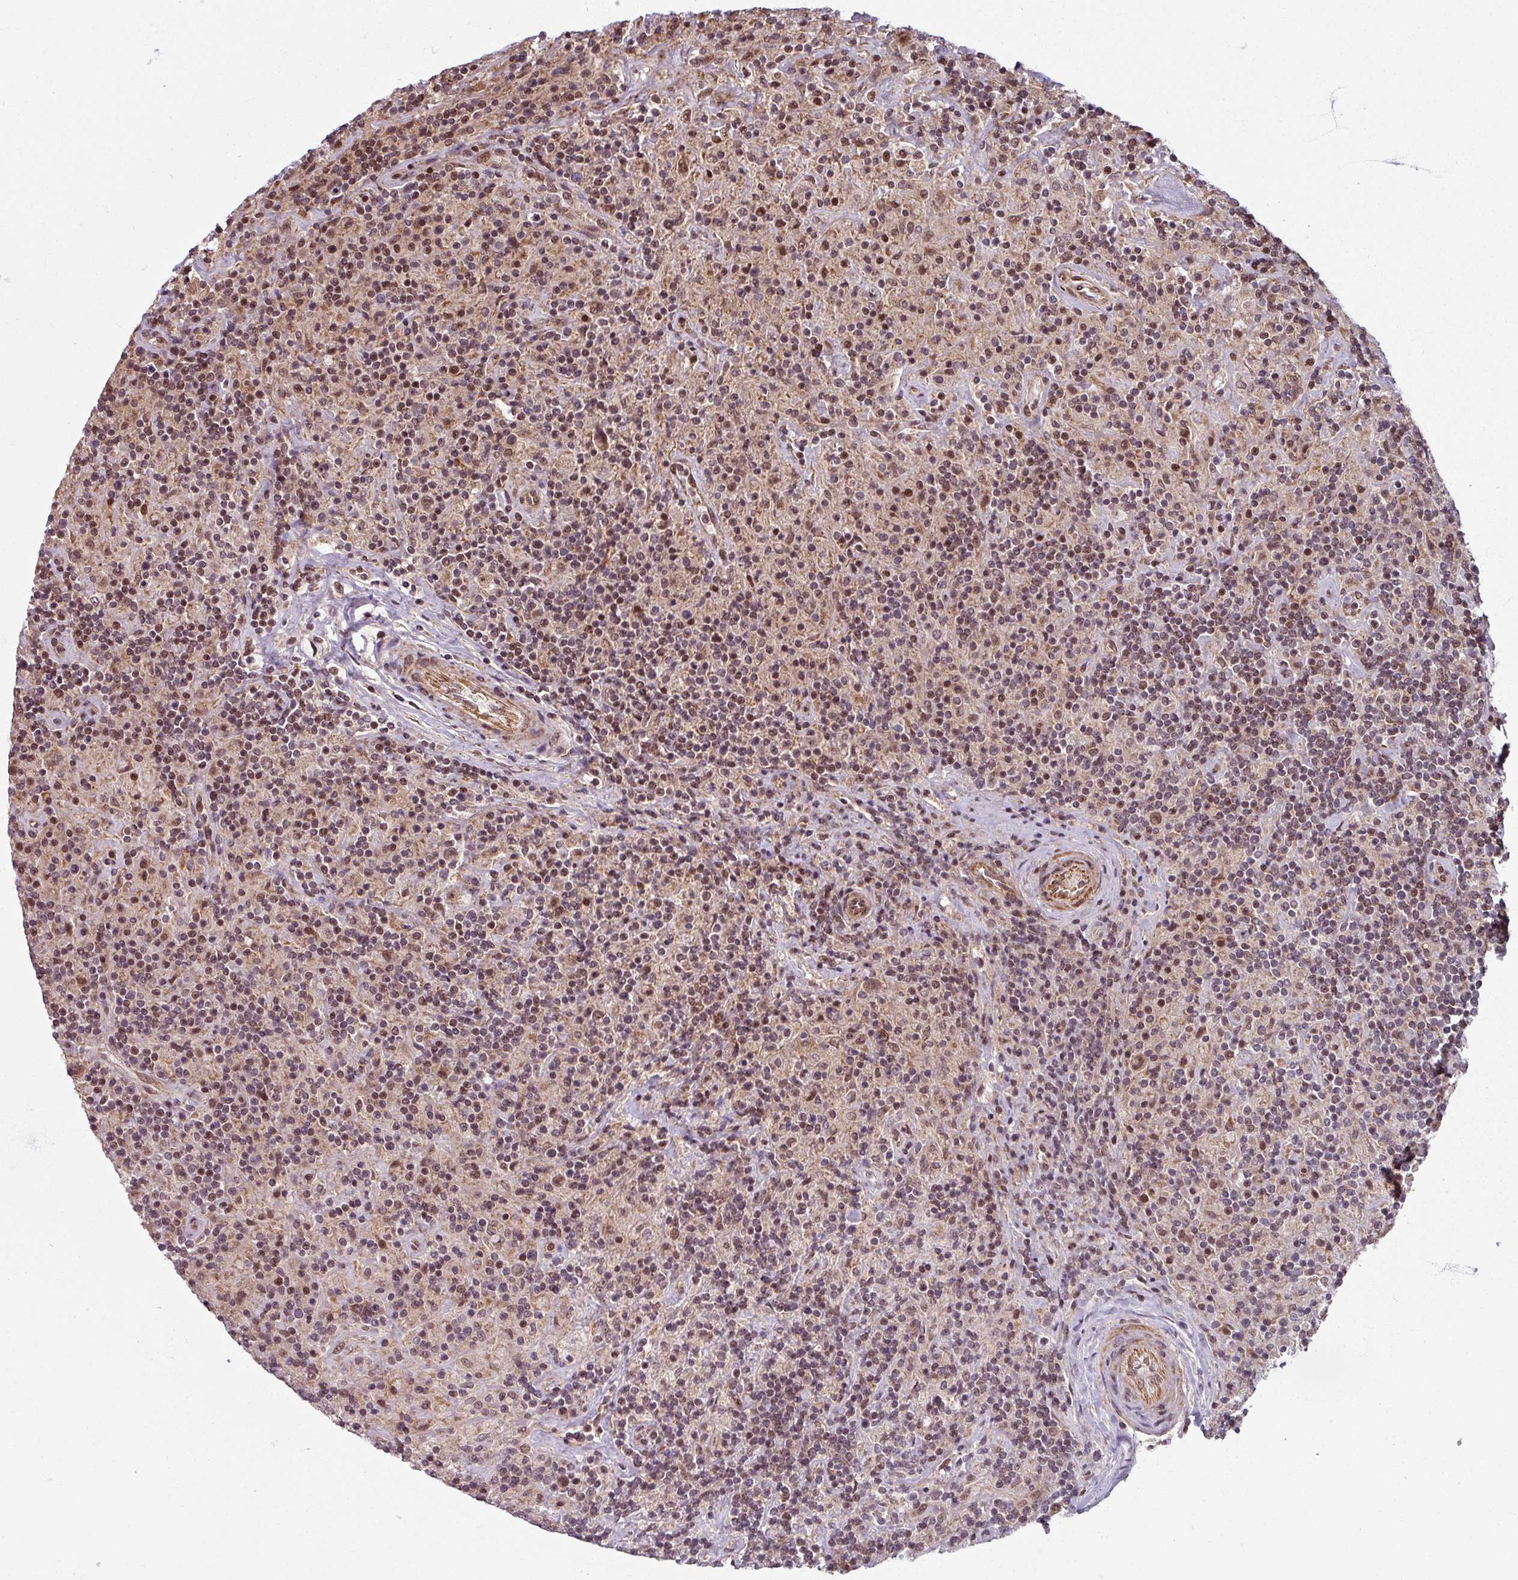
{"staining": {"intensity": "moderate", "quantity": ">75%", "location": "nuclear"}, "tissue": "lymphoma", "cell_type": "Tumor cells", "image_type": "cancer", "snomed": [{"axis": "morphology", "description": "Hodgkin's disease, NOS"}, {"axis": "topography", "description": "Lymph node"}], "caption": "Immunohistochemical staining of human lymphoma exhibits moderate nuclear protein expression in approximately >75% of tumor cells.", "gene": "SWI5", "patient": {"sex": "male", "age": 70}}